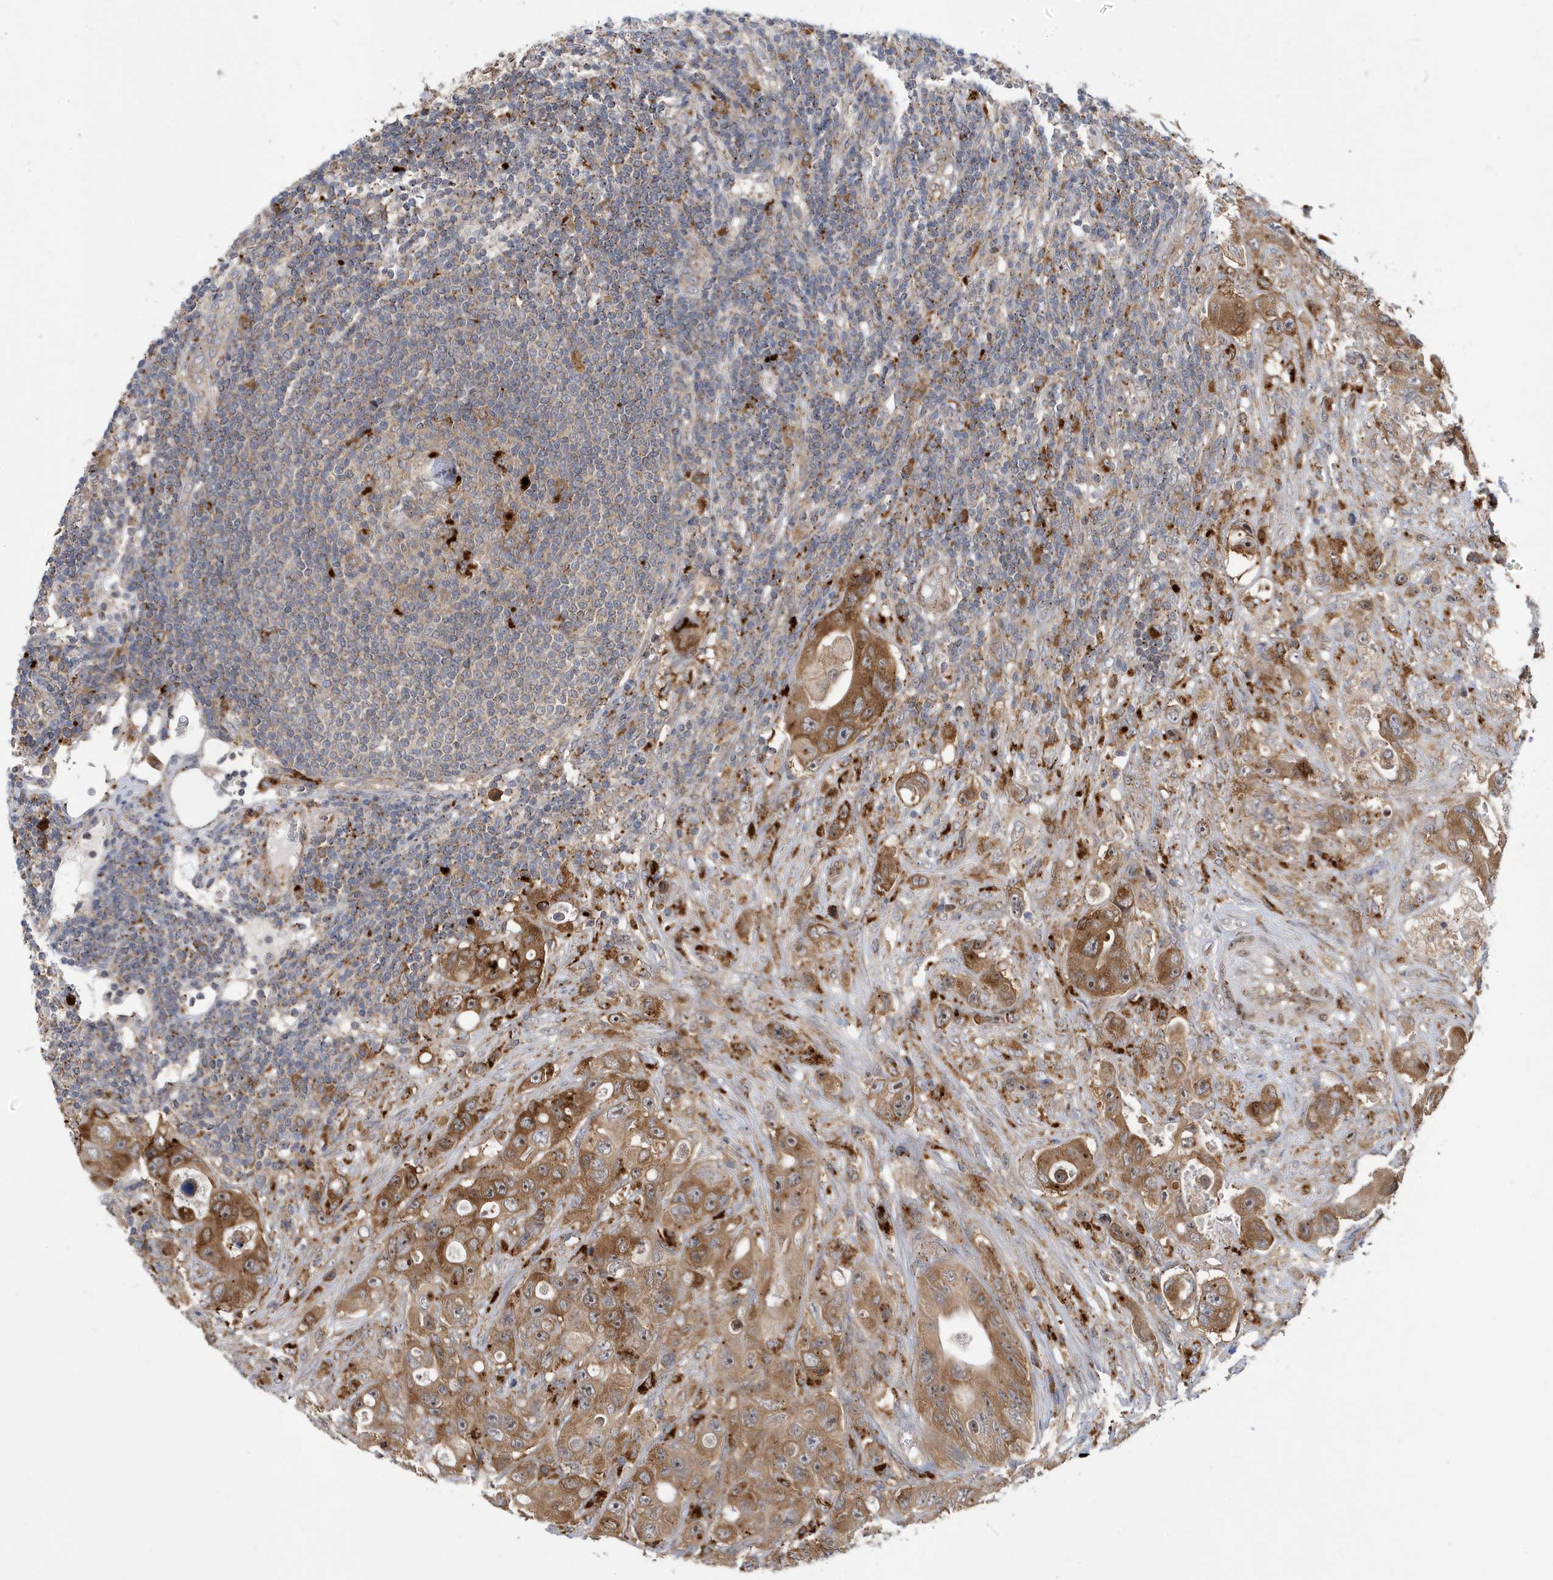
{"staining": {"intensity": "moderate", "quantity": ">75%", "location": "cytoplasmic/membranous"}, "tissue": "colorectal cancer", "cell_type": "Tumor cells", "image_type": "cancer", "snomed": [{"axis": "morphology", "description": "Adenocarcinoma, NOS"}, {"axis": "topography", "description": "Colon"}], "caption": "Adenocarcinoma (colorectal) was stained to show a protein in brown. There is medium levels of moderate cytoplasmic/membranous staining in about >75% of tumor cells. The staining was performed using DAB (3,3'-diaminobenzidine) to visualize the protein expression in brown, while the nuclei were stained in blue with hematoxylin (Magnification: 20x).", "gene": "ZNF507", "patient": {"sex": "female", "age": 46}}